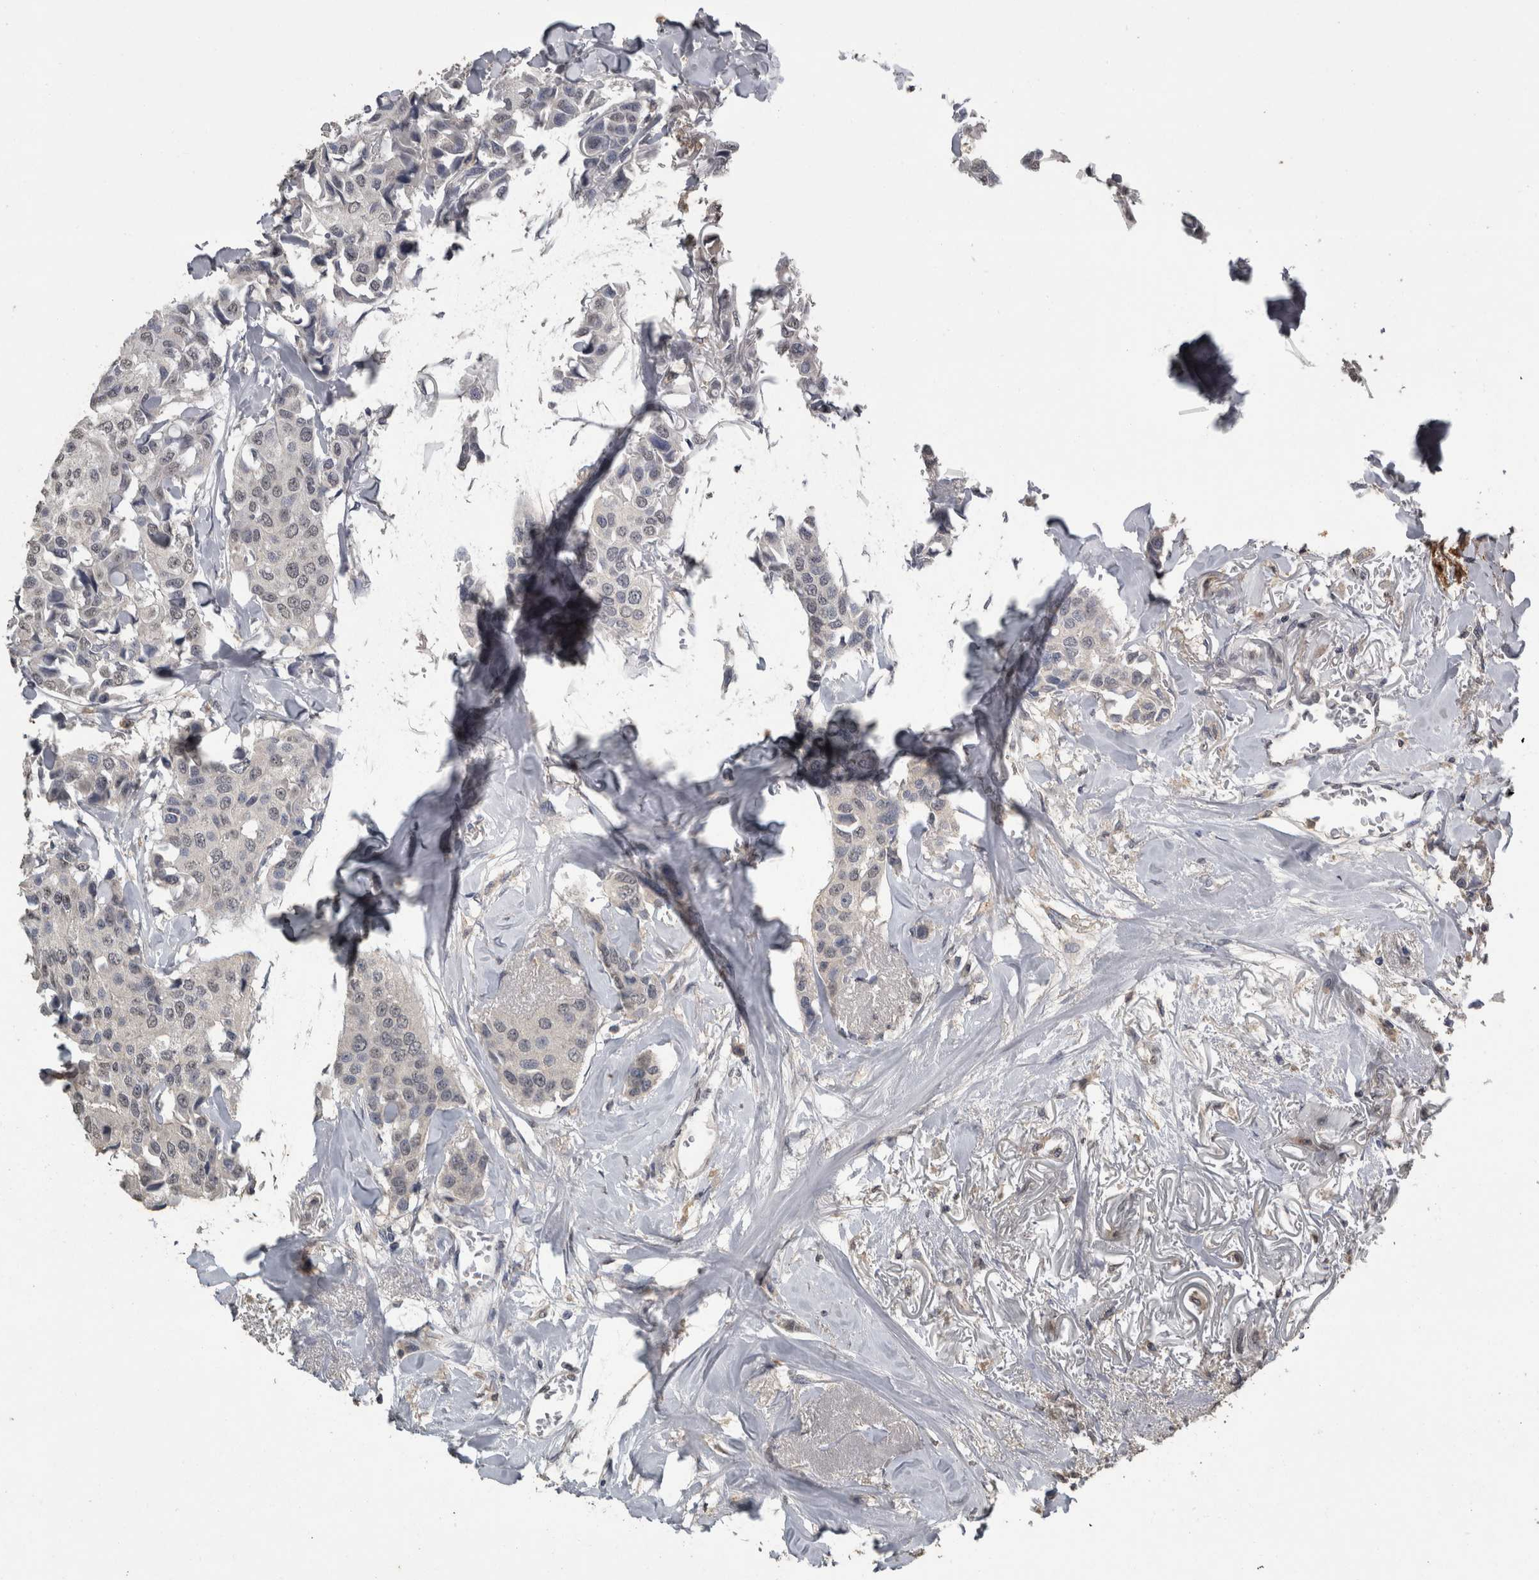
{"staining": {"intensity": "negative", "quantity": "none", "location": "none"}, "tissue": "breast cancer", "cell_type": "Tumor cells", "image_type": "cancer", "snomed": [{"axis": "morphology", "description": "Duct carcinoma"}, {"axis": "topography", "description": "Breast"}], "caption": "An immunohistochemistry (IHC) micrograph of invasive ductal carcinoma (breast) is shown. There is no staining in tumor cells of invasive ductal carcinoma (breast).", "gene": "PIK3AP1", "patient": {"sex": "female", "age": 80}}